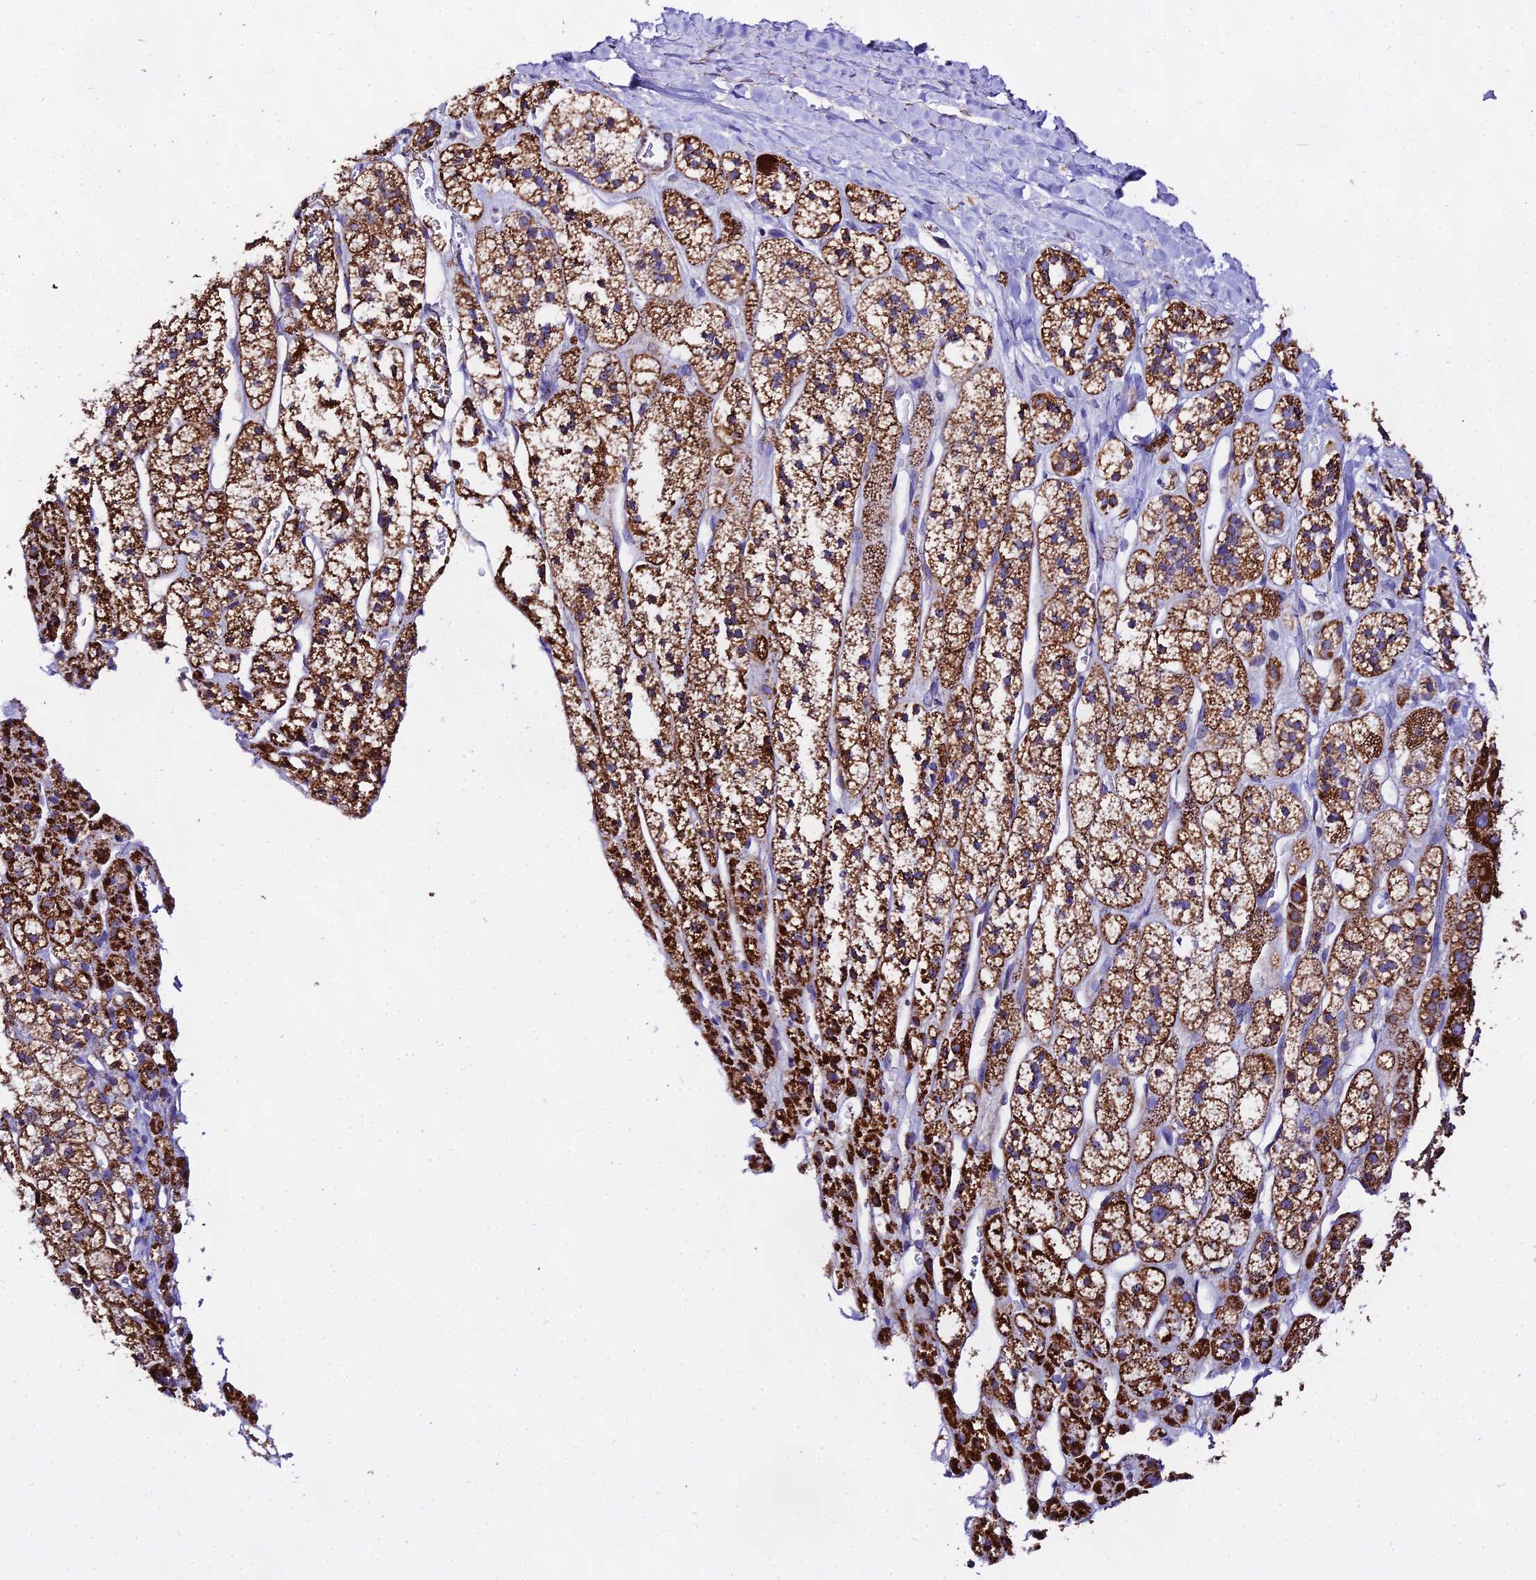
{"staining": {"intensity": "strong", "quantity": ">75%", "location": "cytoplasmic/membranous"}, "tissue": "adrenal gland", "cell_type": "Glandular cells", "image_type": "normal", "snomed": [{"axis": "morphology", "description": "Normal tissue, NOS"}, {"axis": "topography", "description": "Adrenal gland"}], "caption": "A histopathology image showing strong cytoplasmic/membranous expression in approximately >75% of glandular cells in unremarkable adrenal gland, as visualized by brown immunohistochemical staining.", "gene": "ATP5PD", "patient": {"sex": "male", "age": 56}}